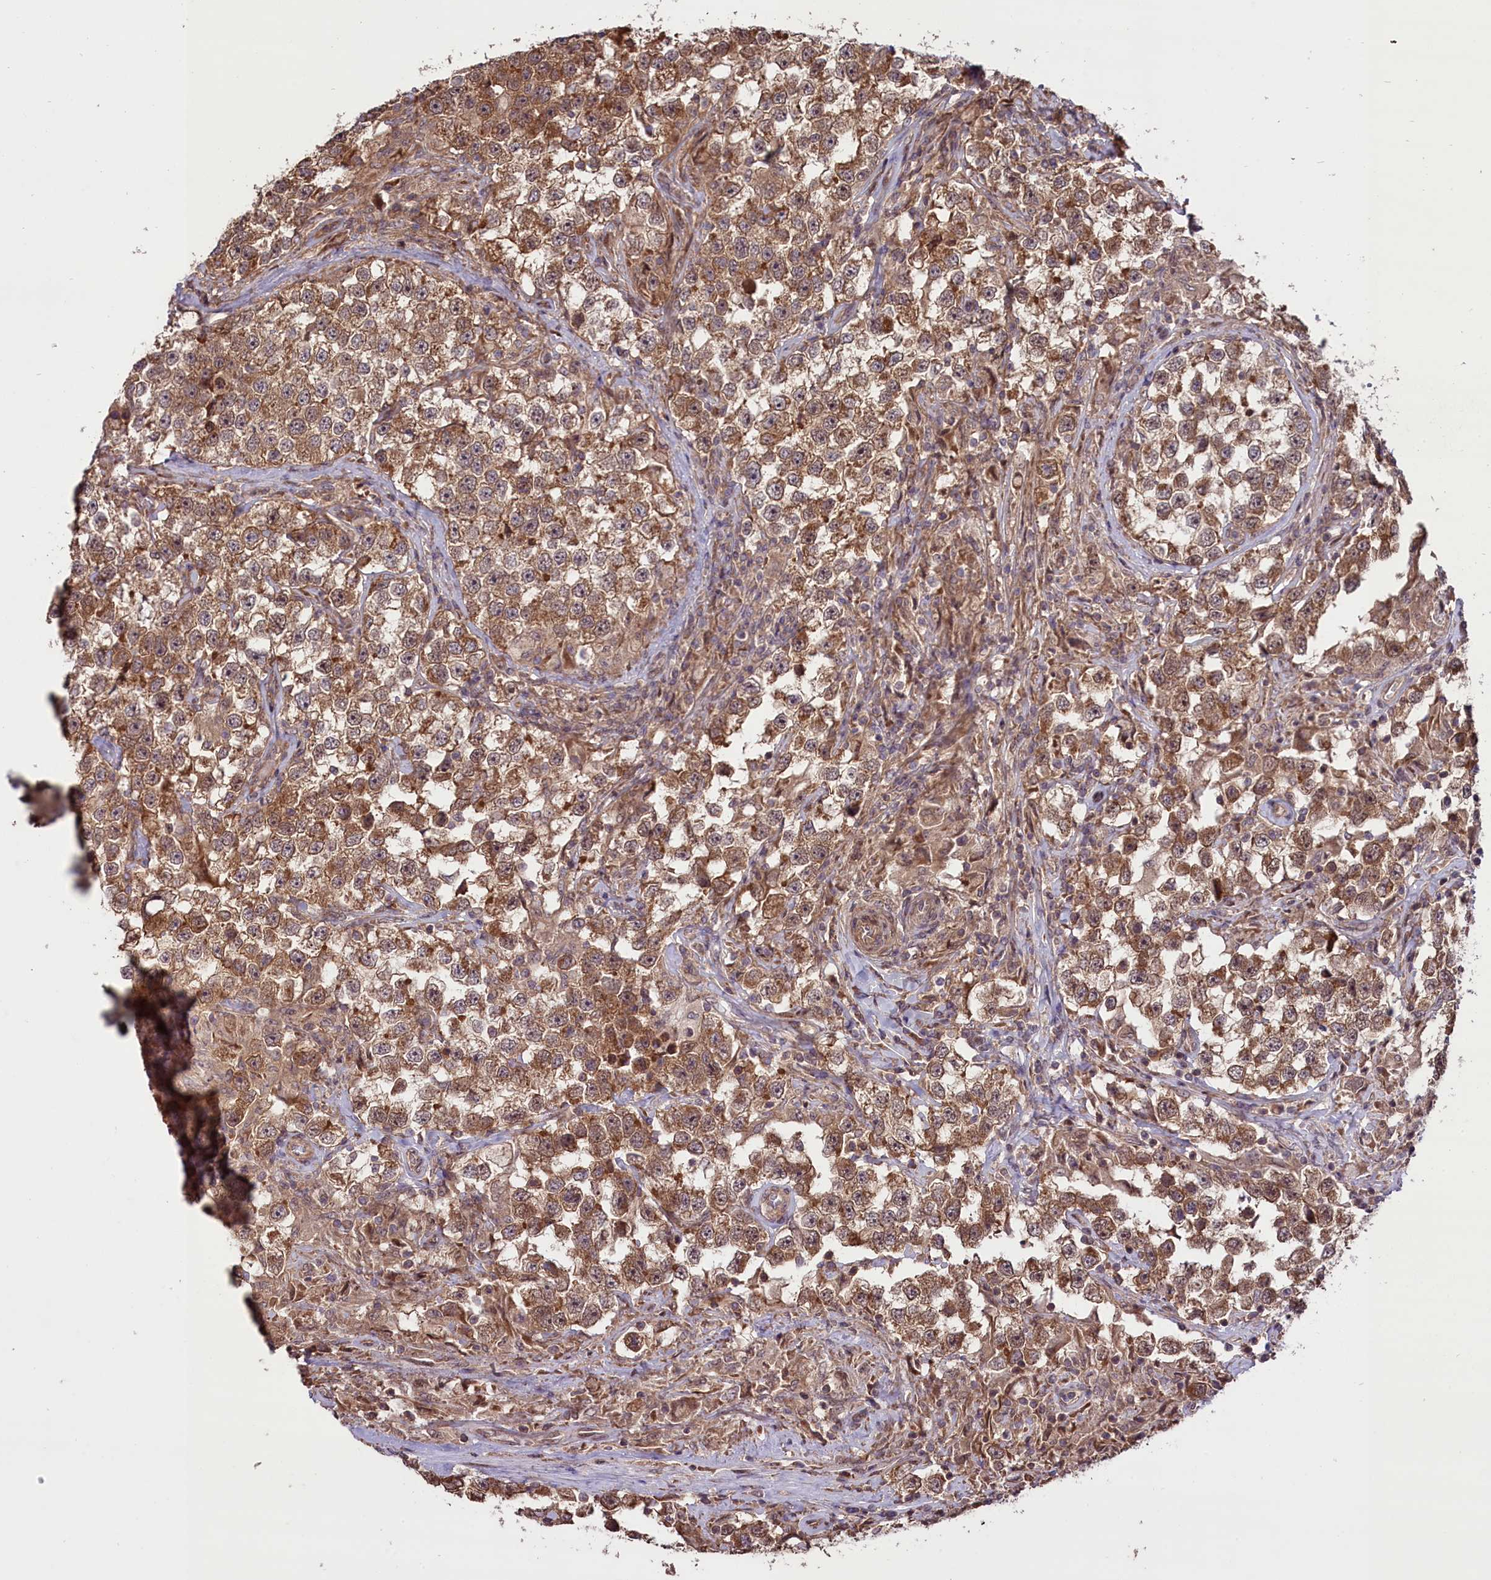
{"staining": {"intensity": "moderate", "quantity": ">75%", "location": "cytoplasmic/membranous"}, "tissue": "testis cancer", "cell_type": "Tumor cells", "image_type": "cancer", "snomed": [{"axis": "morphology", "description": "Seminoma, NOS"}, {"axis": "topography", "description": "Testis"}], "caption": "A micrograph of testis seminoma stained for a protein reveals moderate cytoplasmic/membranous brown staining in tumor cells.", "gene": "HDAC5", "patient": {"sex": "male", "age": 46}}